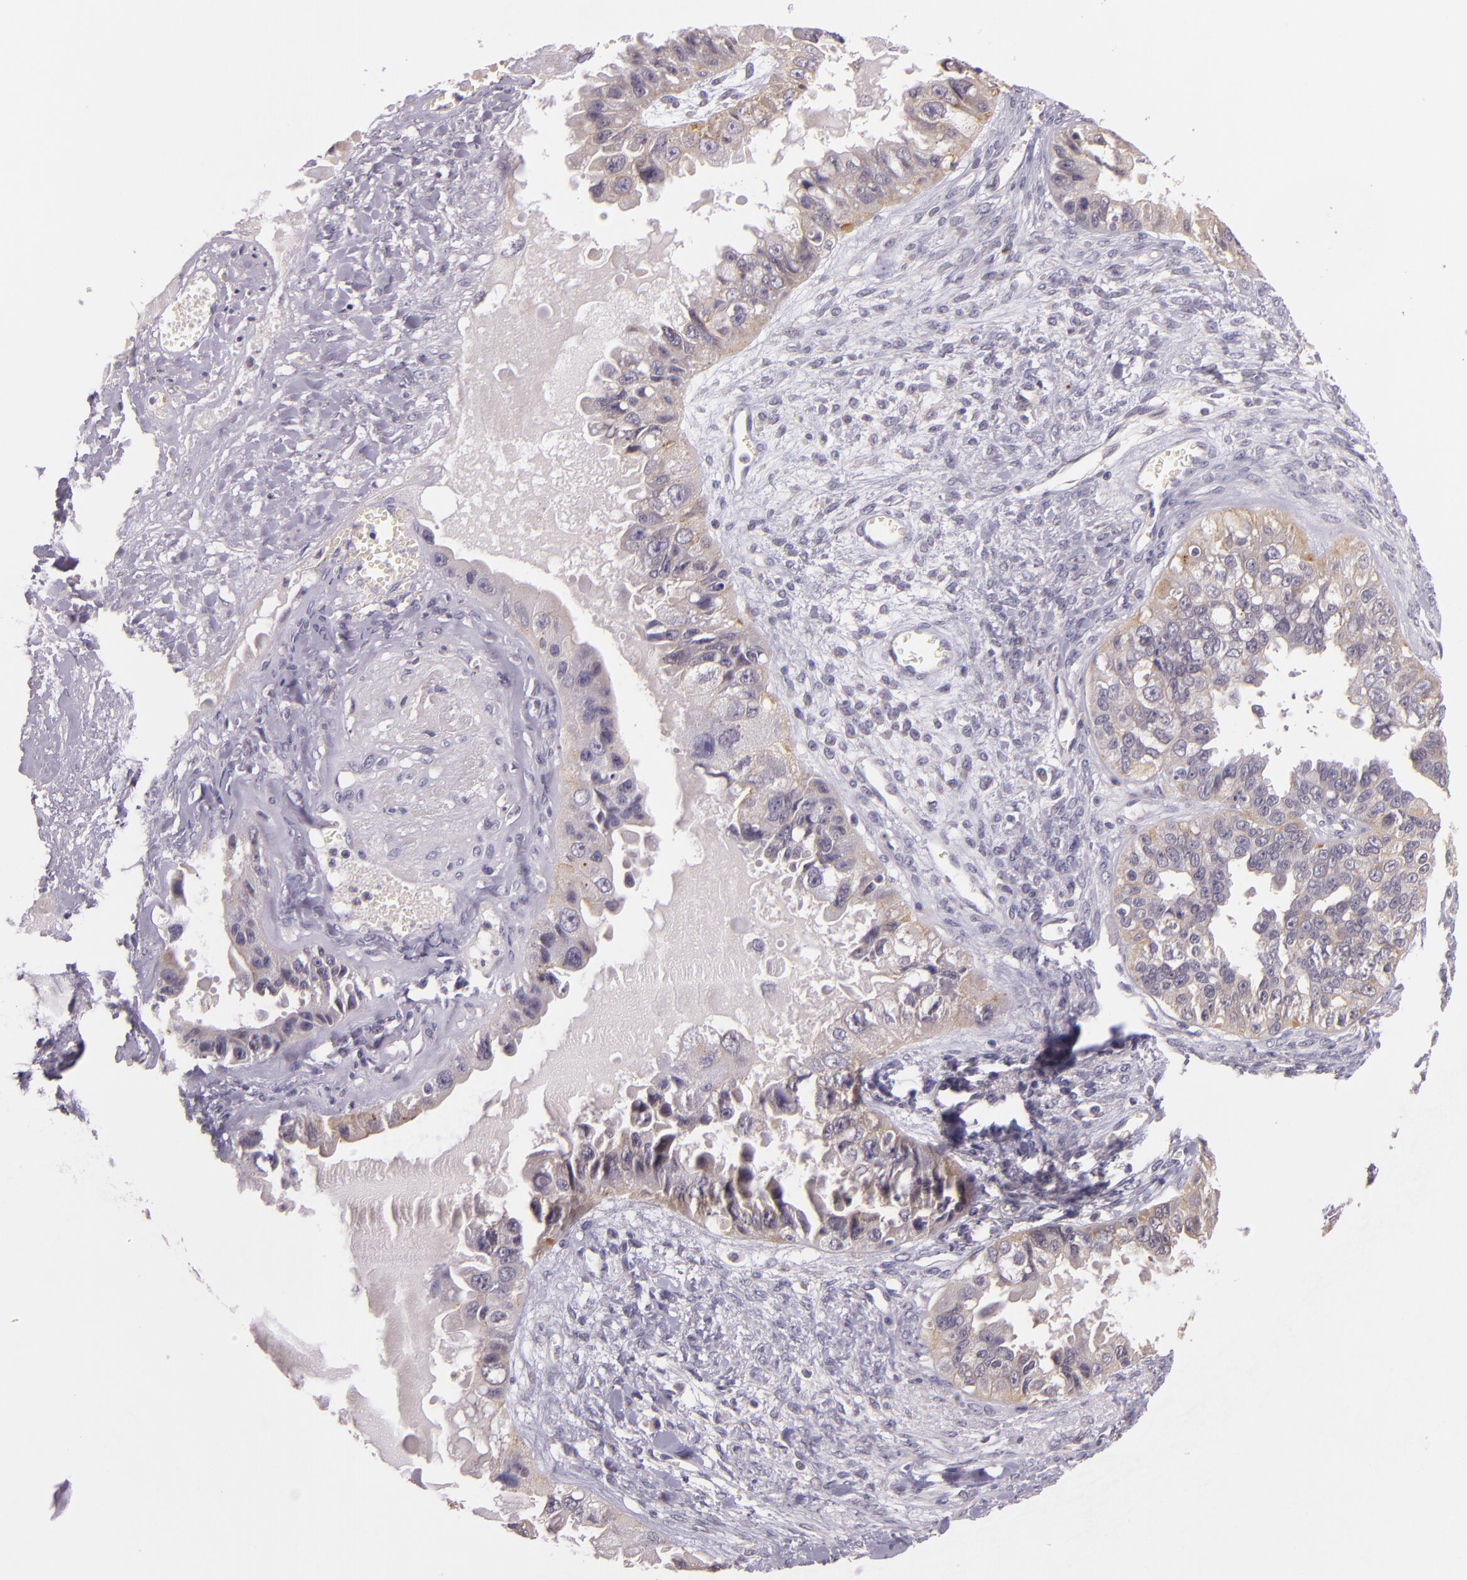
{"staining": {"intensity": "weak", "quantity": "25%-75%", "location": "cytoplasmic/membranous"}, "tissue": "ovarian cancer", "cell_type": "Tumor cells", "image_type": "cancer", "snomed": [{"axis": "morphology", "description": "Carcinoma, endometroid"}, {"axis": "topography", "description": "Ovary"}], "caption": "IHC photomicrograph of neoplastic tissue: endometroid carcinoma (ovarian) stained using immunohistochemistry demonstrates low levels of weak protein expression localized specifically in the cytoplasmic/membranous of tumor cells, appearing as a cytoplasmic/membranous brown color.", "gene": "ARMH4", "patient": {"sex": "female", "age": 85}}